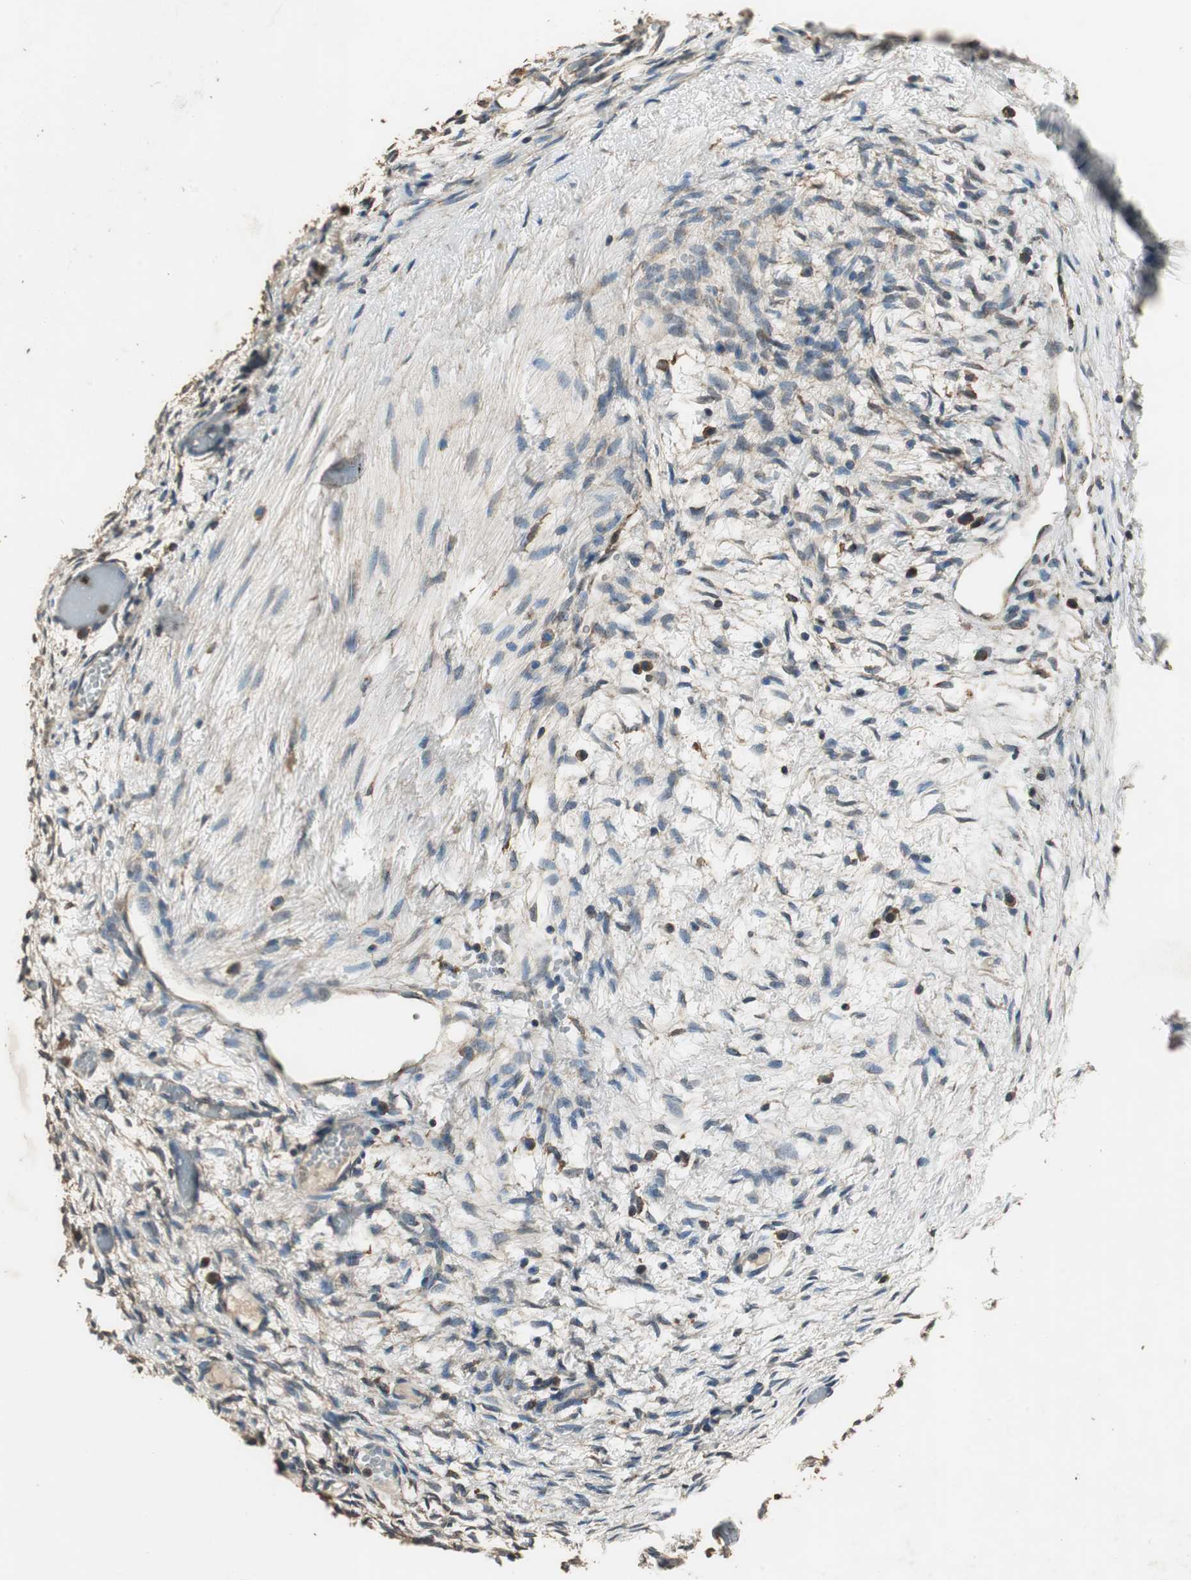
{"staining": {"intensity": "weak", "quantity": "25%-75%", "location": "cytoplasmic/membranous"}, "tissue": "ovary", "cell_type": "Ovarian stroma cells", "image_type": "normal", "snomed": [{"axis": "morphology", "description": "Normal tissue, NOS"}, {"axis": "topography", "description": "Ovary"}], "caption": "Immunohistochemistry of normal human ovary exhibits low levels of weak cytoplasmic/membranous positivity in approximately 25%-75% of ovarian stroma cells.", "gene": "TMPRSS4", "patient": {"sex": "female", "age": 35}}